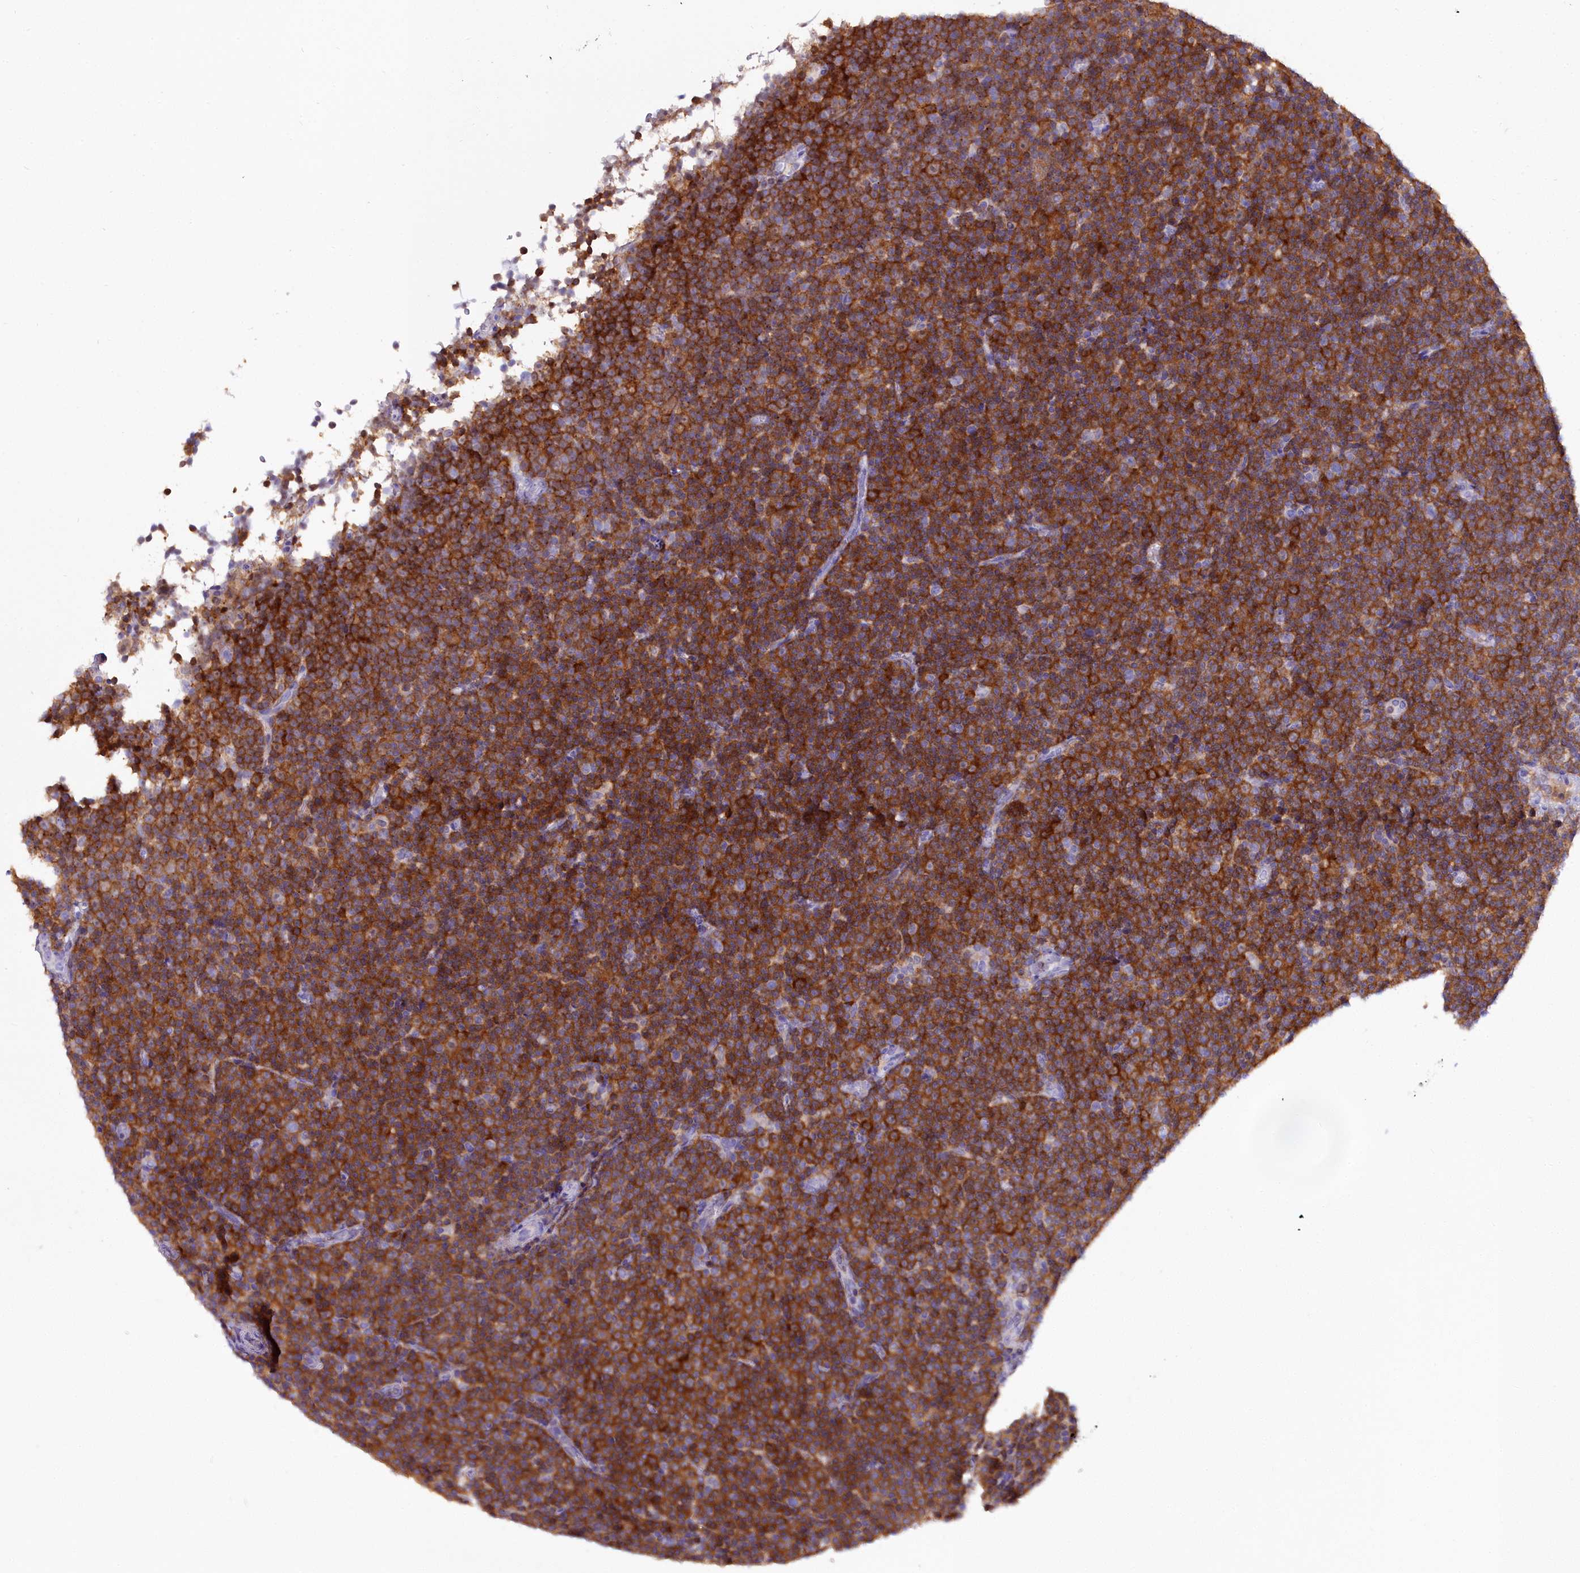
{"staining": {"intensity": "strong", "quantity": ">75%", "location": "cytoplasmic/membranous"}, "tissue": "lymphoma", "cell_type": "Tumor cells", "image_type": "cancer", "snomed": [{"axis": "morphology", "description": "Malignant lymphoma, non-Hodgkin's type, Low grade"}, {"axis": "topography", "description": "Lymph node"}], "caption": "The micrograph reveals a brown stain indicating the presence of a protein in the cytoplasmic/membranous of tumor cells in low-grade malignant lymphoma, non-Hodgkin's type.", "gene": "BLNK", "patient": {"sex": "female", "age": 67}}